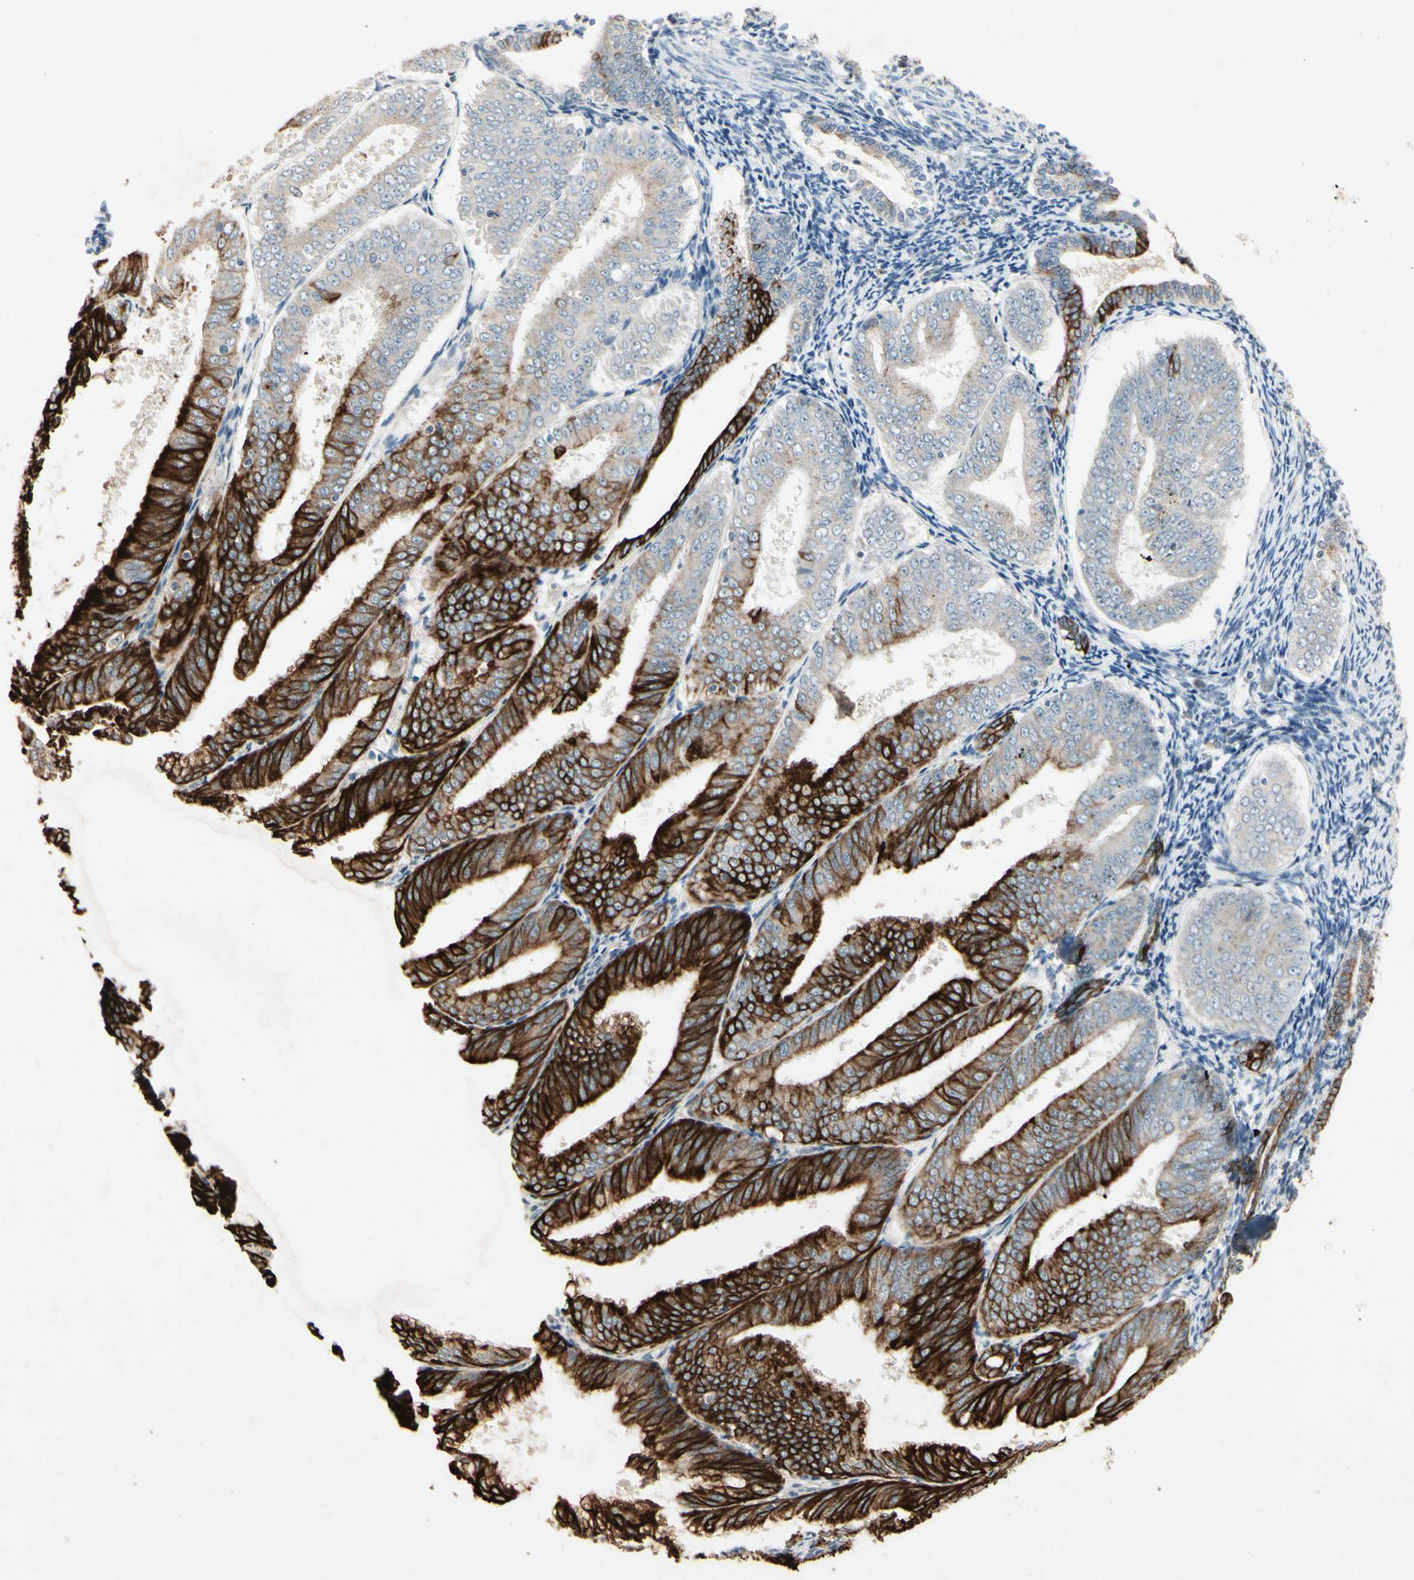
{"staining": {"intensity": "strong", "quantity": "25%-75%", "location": "cytoplasmic/membranous"}, "tissue": "endometrial cancer", "cell_type": "Tumor cells", "image_type": "cancer", "snomed": [{"axis": "morphology", "description": "Adenocarcinoma, NOS"}, {"axis": "topography", "description": "Endometrium"}], "caption": "Endometrial cancer stained with immunohistochemistry reveals strong cytoplasmic/membranous expression in about 25%-75% of tumor cells.", "gene": "SKIL", "patient": {"sex": "female", "age": 63}}